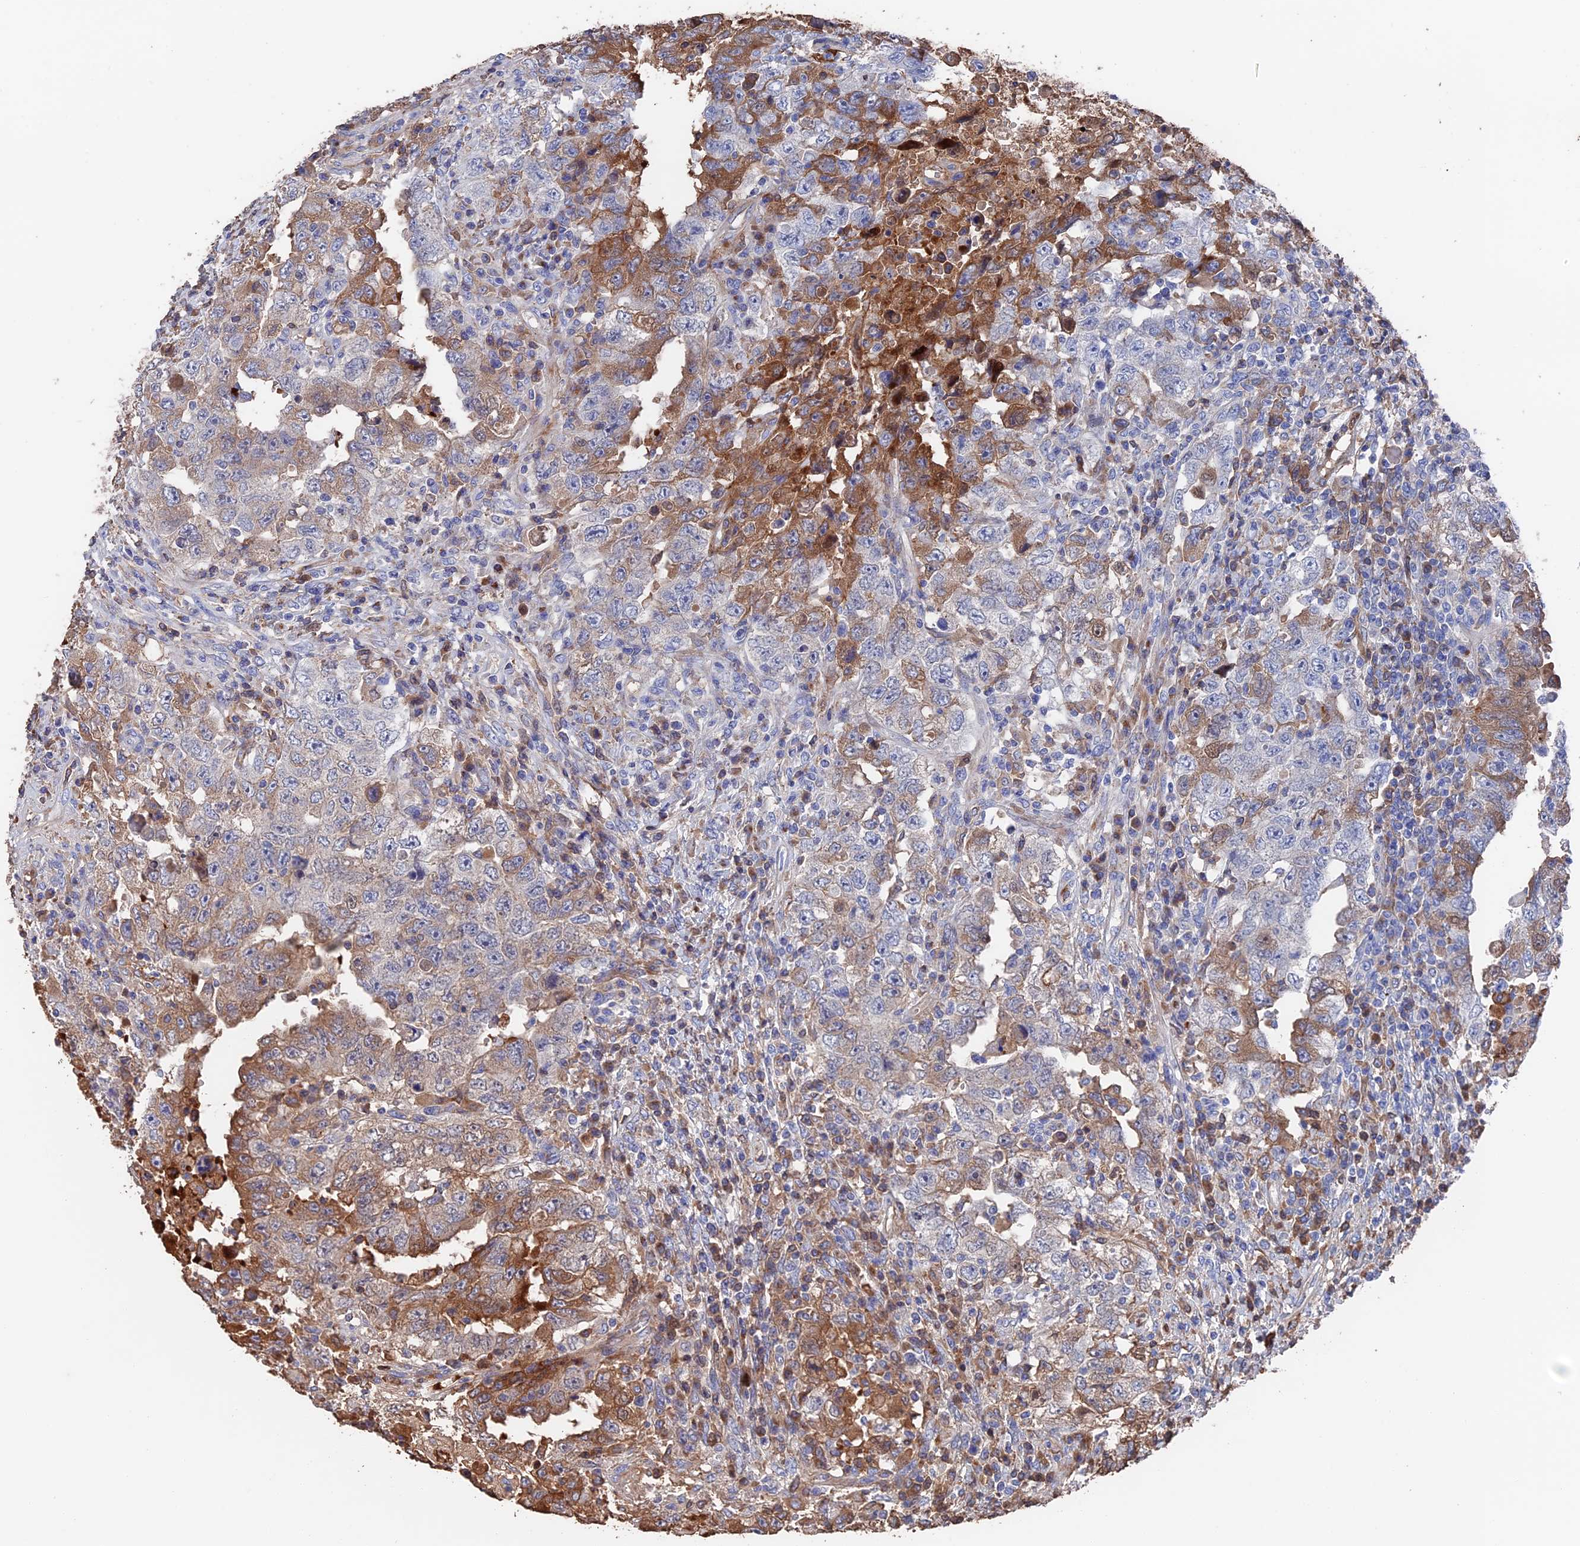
{"staining": {"intensity": "moderate", "quantity": "25%-75%", "location": "cytoplasmic/membranous"}, "tissue": "testis cancer", "cell_type": "Tumor cells", "image_type": "cancer", "snomed": [{"axis": "morphology", "description": "Carcinoma, Embryonal, NOS"}, {"axis": "topography", "description": "Testis"}], "caption": "Protein staining of testis cancer tissue exhibits moderate cytoplasmic/membranous positivity in approximately 25%-75% of tumor cells. Using DAB (brown) and hematoxylin (blue) stains, captured at high magnification using brightfield microscopy.", "gene": "HPF1", "patient": {"sex": "male", "age": 26}}